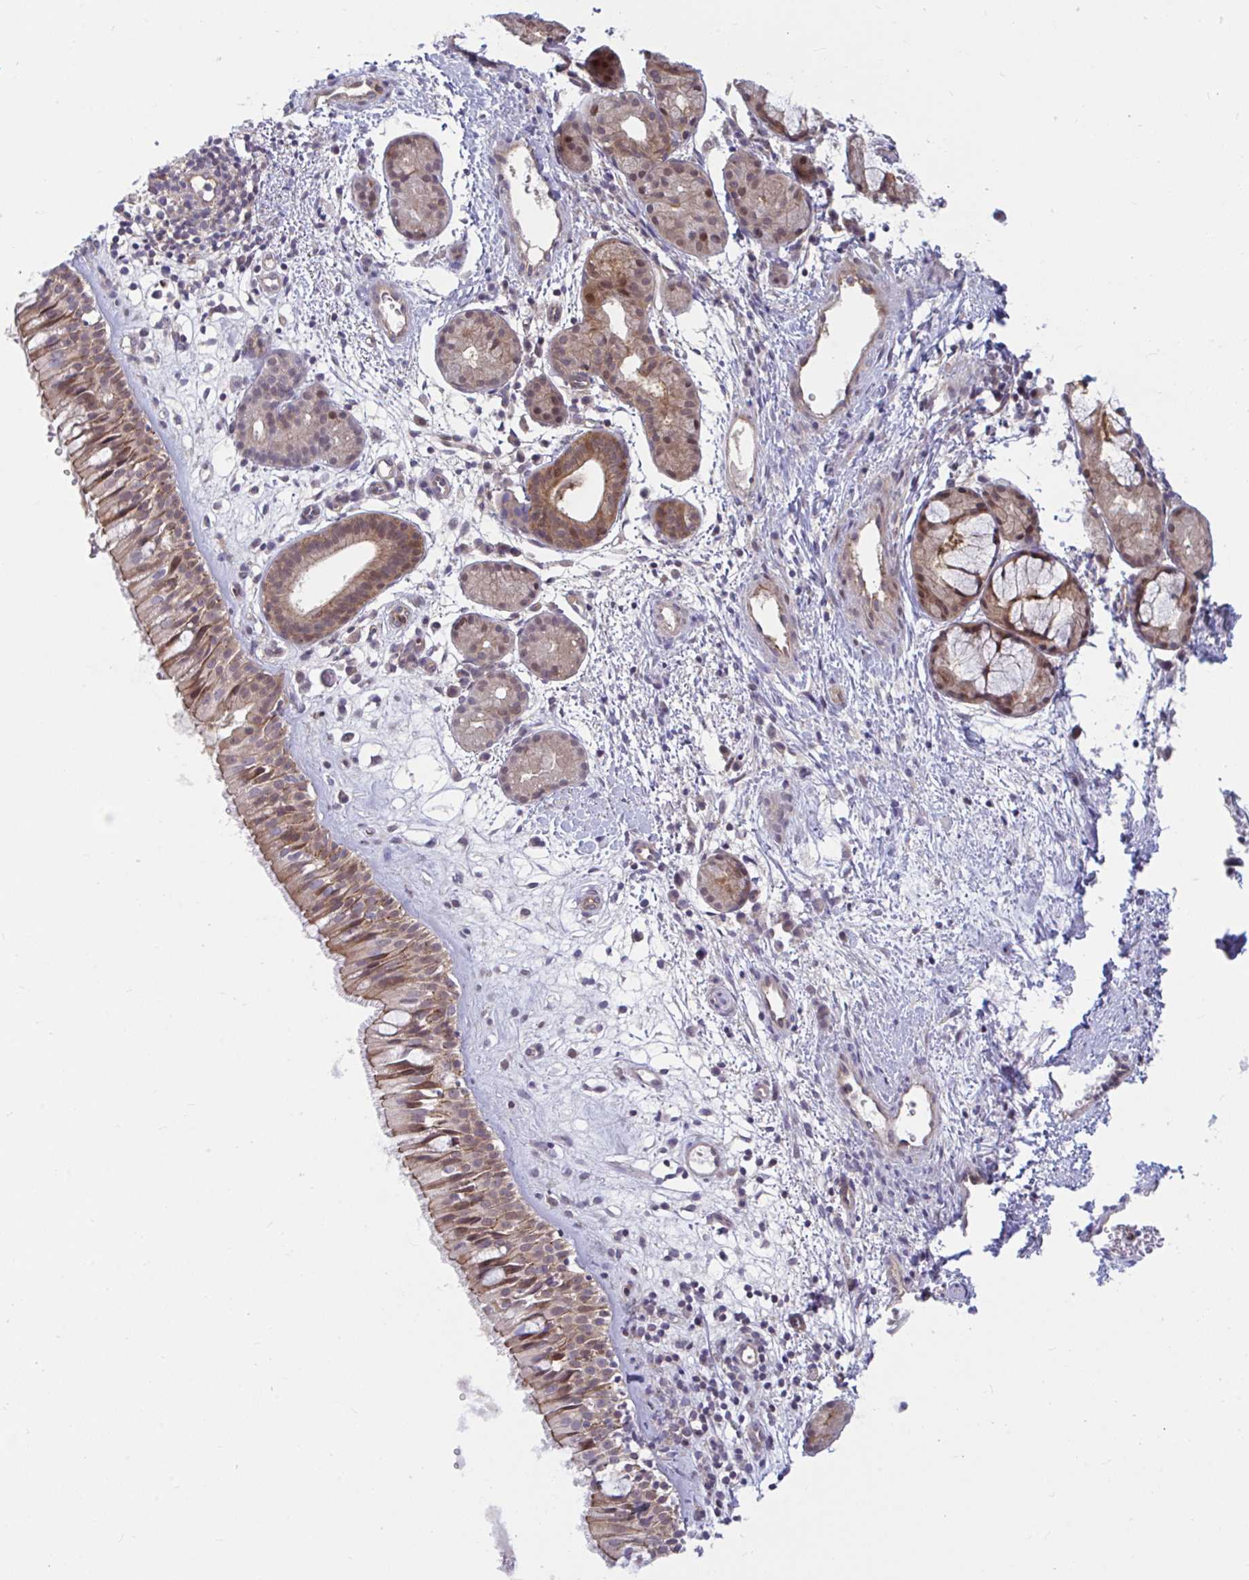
{"staining": {"intensity": "moderate", "quantity": ">75%", "location": "cytoplasmic/membranous"}, "tissue": "nasopharynx", "cell_type": "Respiratory epithelial cells", "image_type": "normal", "snomed": [{"axis": "morphology", "description": "Normal tissue, NOS"}, {"axis": "topography", "description": "Nasopharynx"}], "caption": "Moderate cytoplasmic/membranous positivity is identified in about >75% of respiratory epithelial cells in normal nasopharynx. Immunohistochemistry stains the protein of interest in brown and the nuclei are stained blue.", "gene": "LMNTD2", "patient": {"sex": "male", "age": 65}}